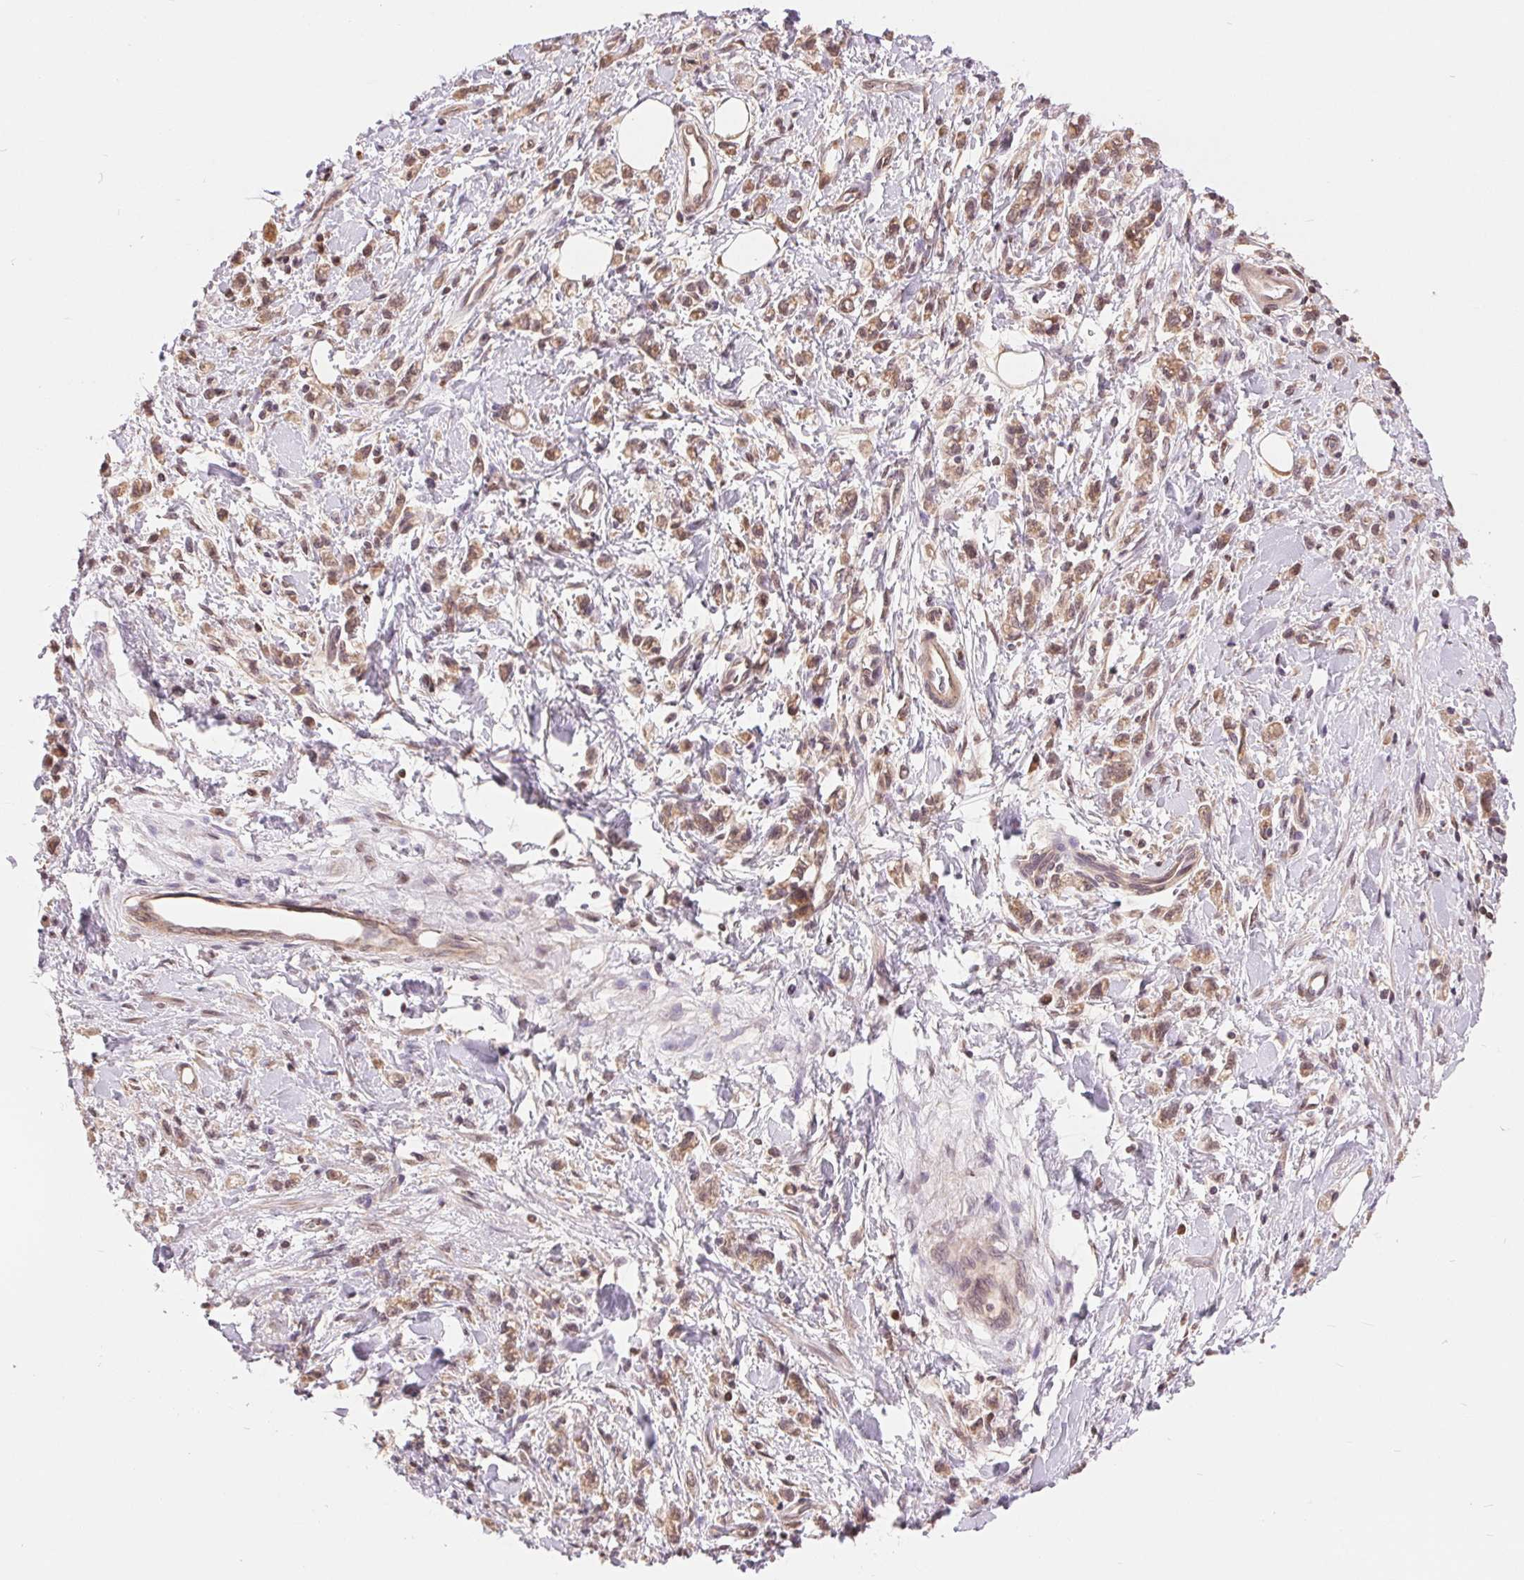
{"staining": {"intensity": "moderate", "quantity": ">75%", "location": "cytoplasmic/membranous,nuclear"}, "tissue": "stomach cancer", "cell_type": "Tumor cells", "image_type": "cancer", "snomed": [{"axis": "morphology", "description": "Adenocarcinoma, NOS"}, {"axis": "topography", "description": "Stomach"}], "caption": "Protein expression by immunohistochemistry (IHC) shows moderate cytoplasmic/membranous and nuclear expression in about >75% of tumor cells in stomach cancer (adenocarcinoma).", "gene": "TMEM273", "patient": {"sex": "male", "age": 77}}